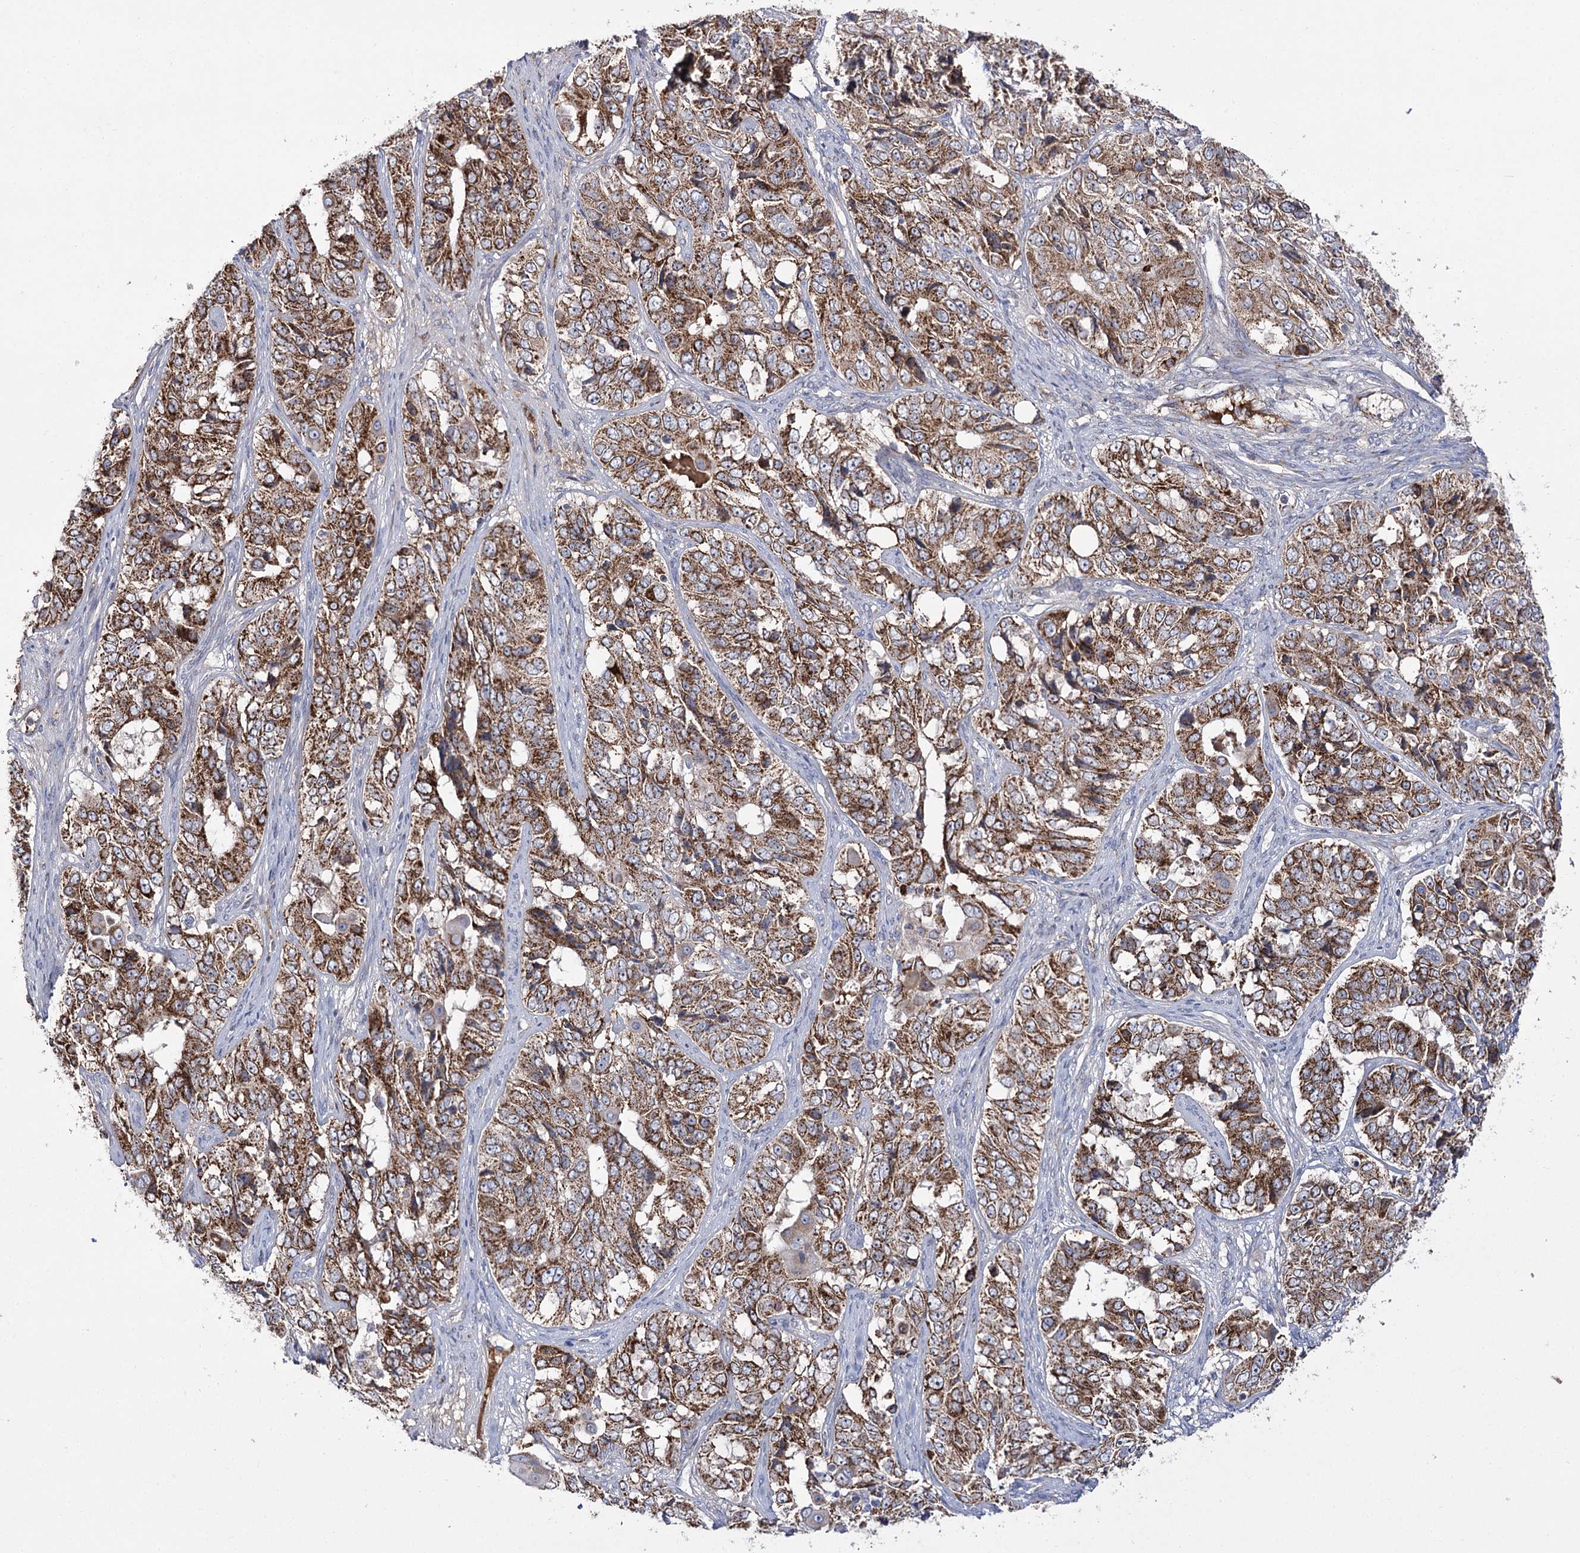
{"staining": {"intensity": "strong", "quantity": ">75%", "location": "cytoplasmic/membranous"}, "tissue": "ovarian cancer", "cell_type": "Tumor cells", "image_type": "cancer", "snomed": [{"axis": "morphology", "description": "Carcinoma, endometroid"}, {"axis": "topography", "description": "Ovary"}], "caption": "Protein analysis of endometroid carcinoma (ovarian) tissue demonstrates strong cytoplasmic/membranous staining in approximately >75% of tumor cells. The protein is shown in brown color, while the nuclei are stained blue.", "gene": "NADK2", "patient": {"sex": "female", "age": 51}}